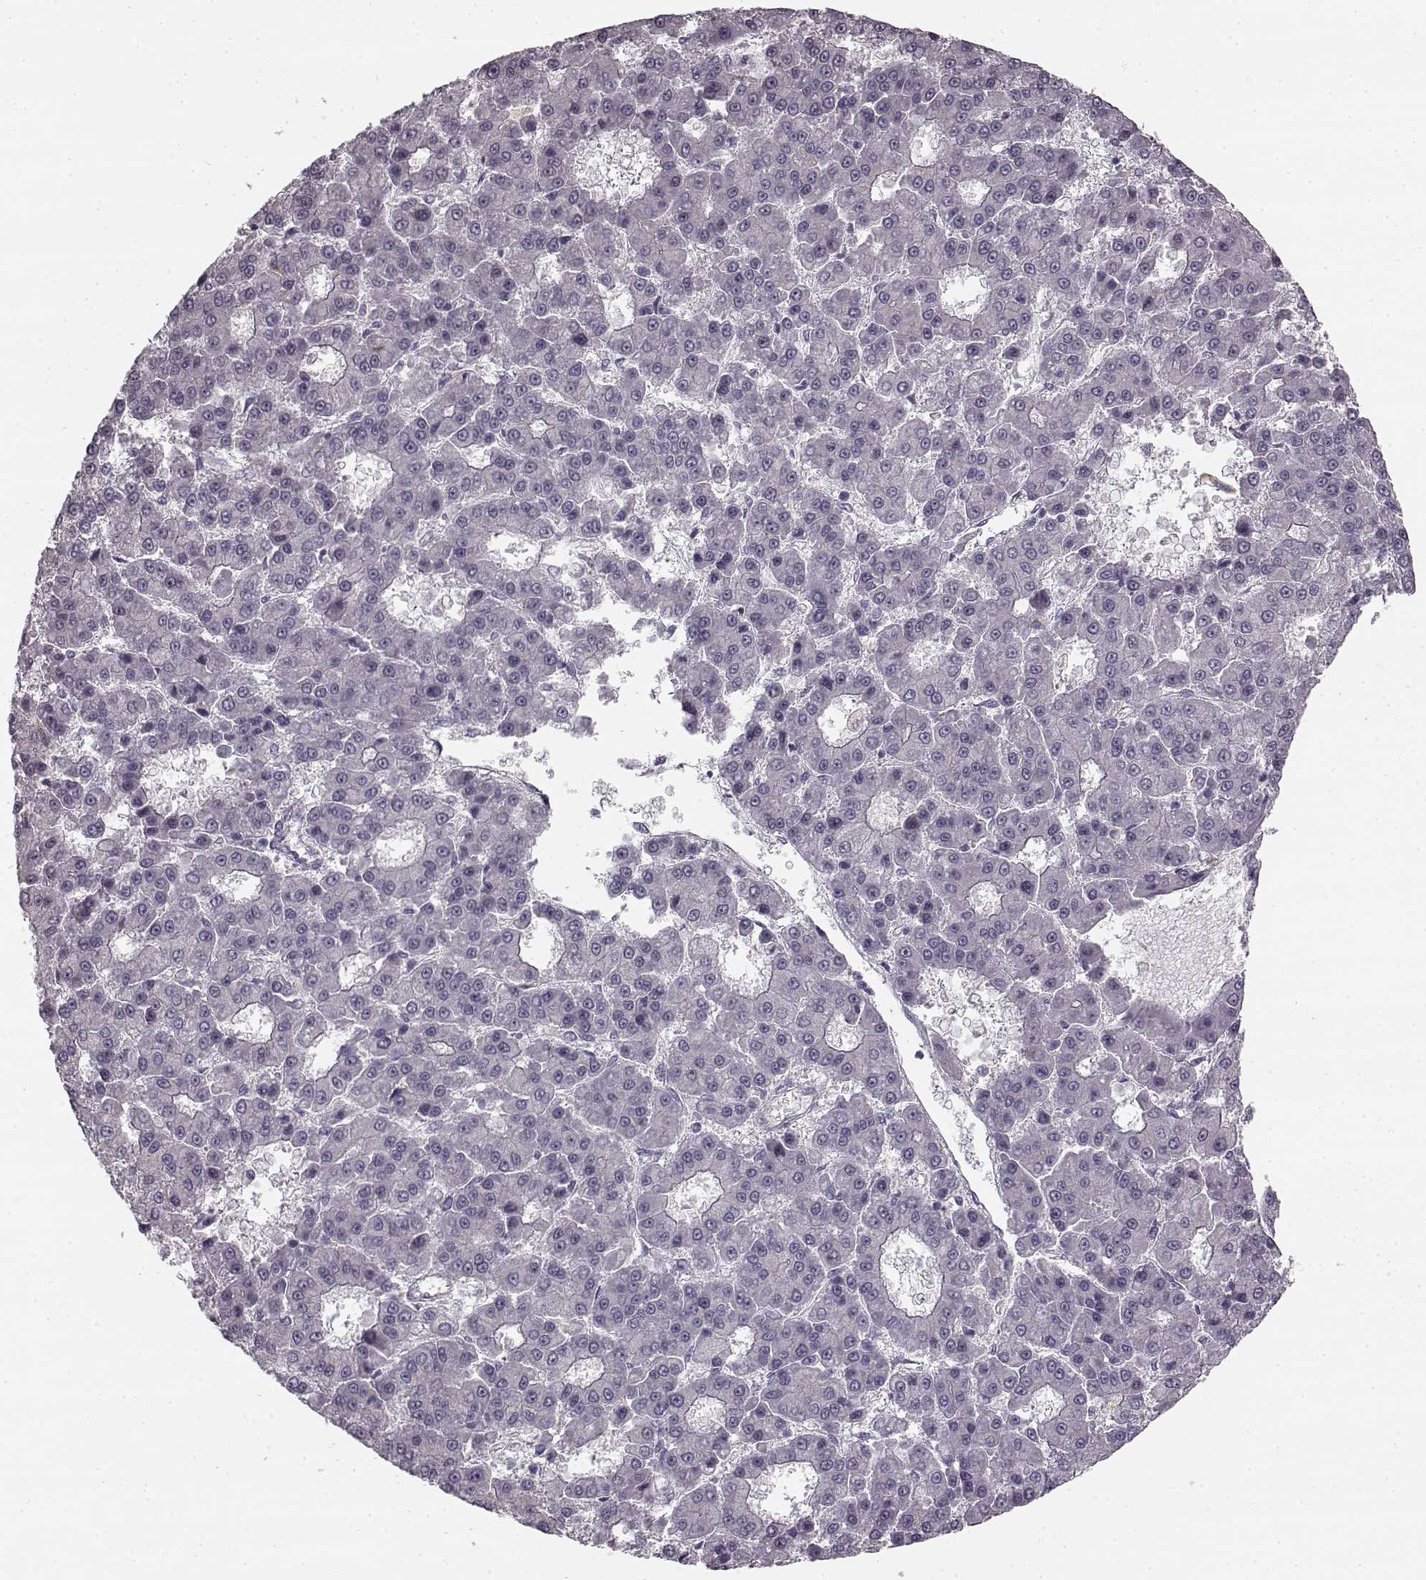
{"staining": {"intensity": "negative", "quantity": "none", "location": "none"}, "tissue": "liver cancer", "cell_type": "Tumor cells", "image_type": "cancer", "snomed": [{"axis": "morphology", "description": "Carcinoma, Hepatocellular, NOS"}, {"axis": "topography", "description": "Liver"}], "caption": "Immunohistochemical staining of liver hepatocellular carcinoma shows no significant positivity in tumor cells. (Stains: DAB immunohistochemistry with hematoxylin counter stain, Microscopy: brightfield microscopy at high magnification).", "gene": "HMMR", "patient": {"sex": "male", "age": 70}}